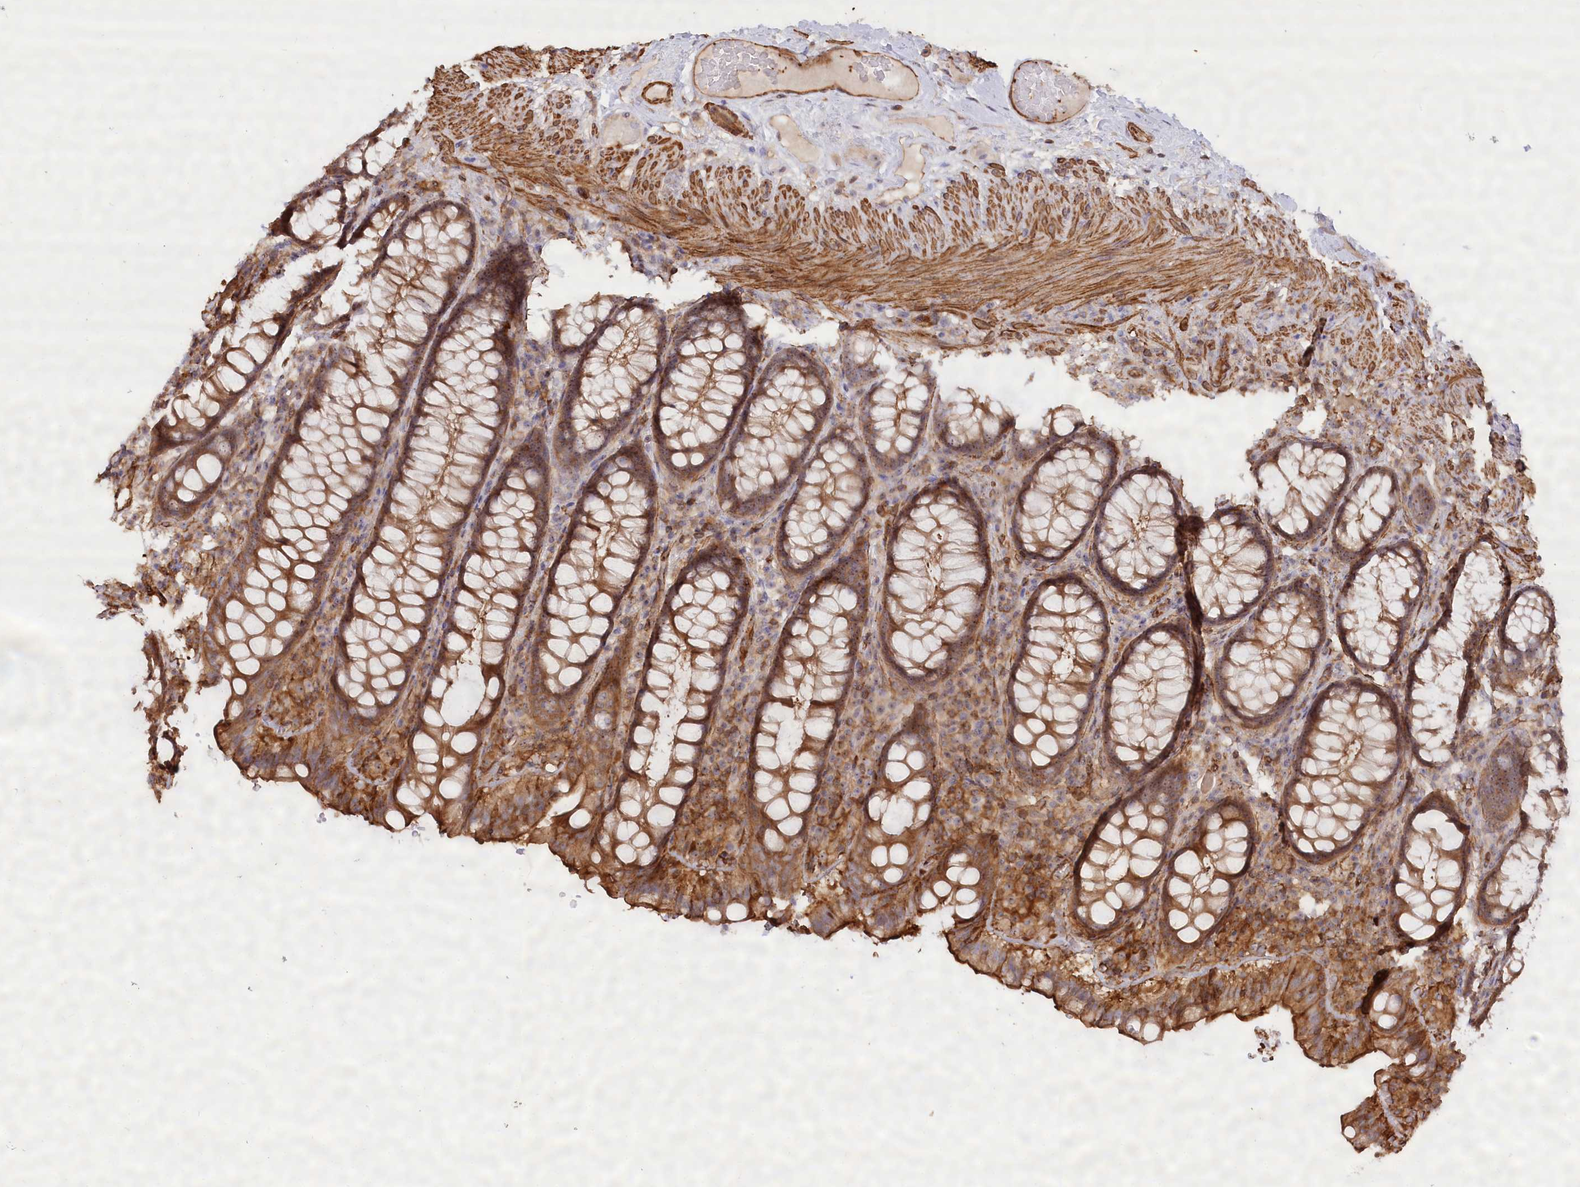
{"staining": {"intensity": "moderate", "quantity": ">75%", "location": "cytoplasmic/membranous,nuclear"}, "tissue": "rectum", "cell_type": "Glandular cells", "image_type": "normal", "snomed": [{"axis": "morphology", "description": "Normal tissue, NOS"}, {"axis": "topography", "description": "Rectum"}], "caption": "This photomicrograph reveals unremarkable rectum stained with immunohistochemistry to label a protein in brown. The cytoplasmic/membranous,nuclear of glandular cells show moderate positivity for the protein. Nuclei are counter-stained blue.", "gene": "WDR36", "patient": {"sex": "male", "age": 83}}